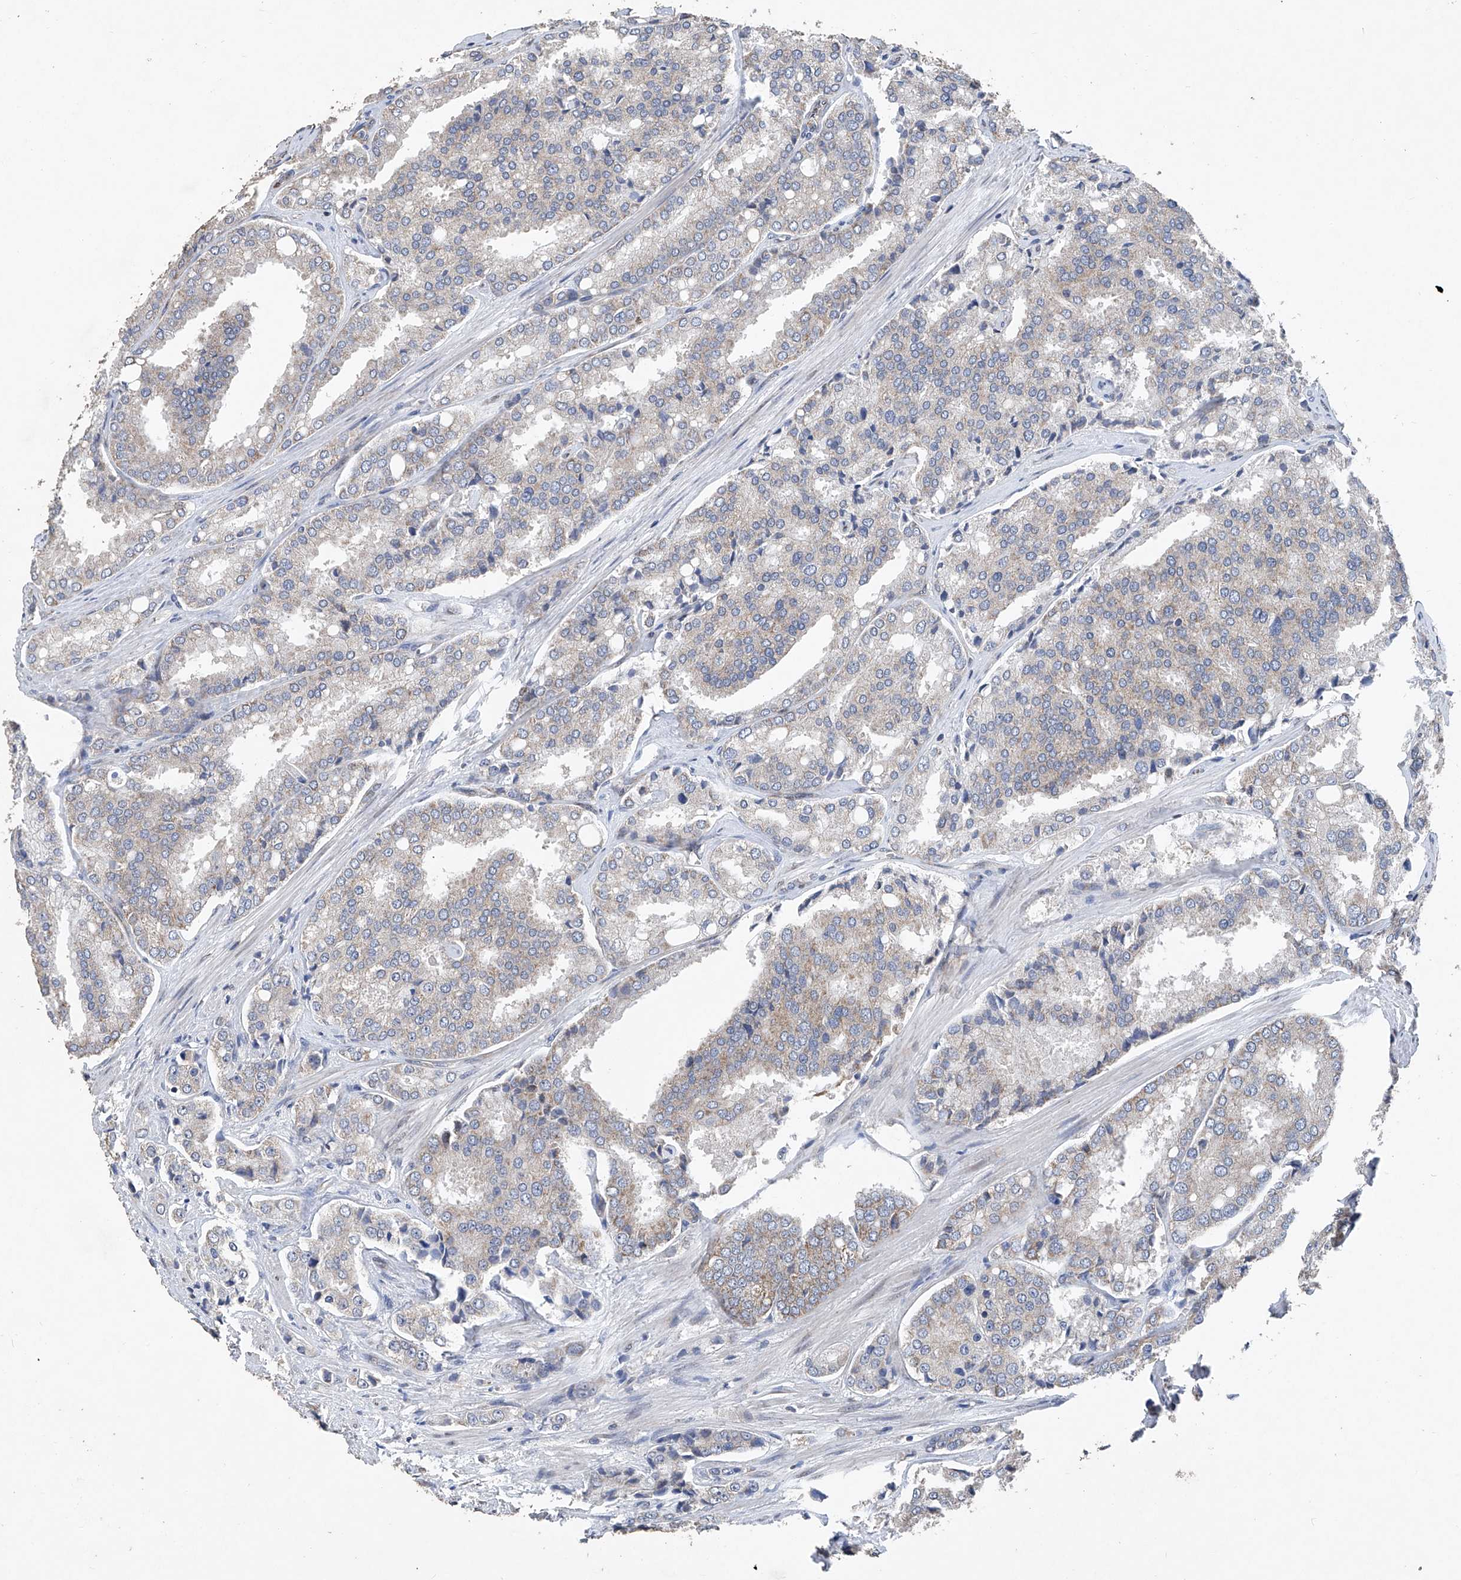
{"staining": {"intensity": "weak", "quantity": "25%-75%", "location": "cytoplasmic/membranous"}, "tissue": "prostate cancer", "cell_type": "Tumor cells", "image_type": "cancer", "snomed": [{"axis": "morphology", "description": "Adenocarcinoma, High grade"}, {"axis": "topography", "description": "Prostate"}], "caption": "Immunohistochemical staining of prostate cancer (adenocarcinoma (high-grade)) reveals weak cytoplasmic/membranous protein staining in about 25%-75% of tumor cells.", "gene": "BCKDHB", "patient": {"sex": "male", "age": 50}}